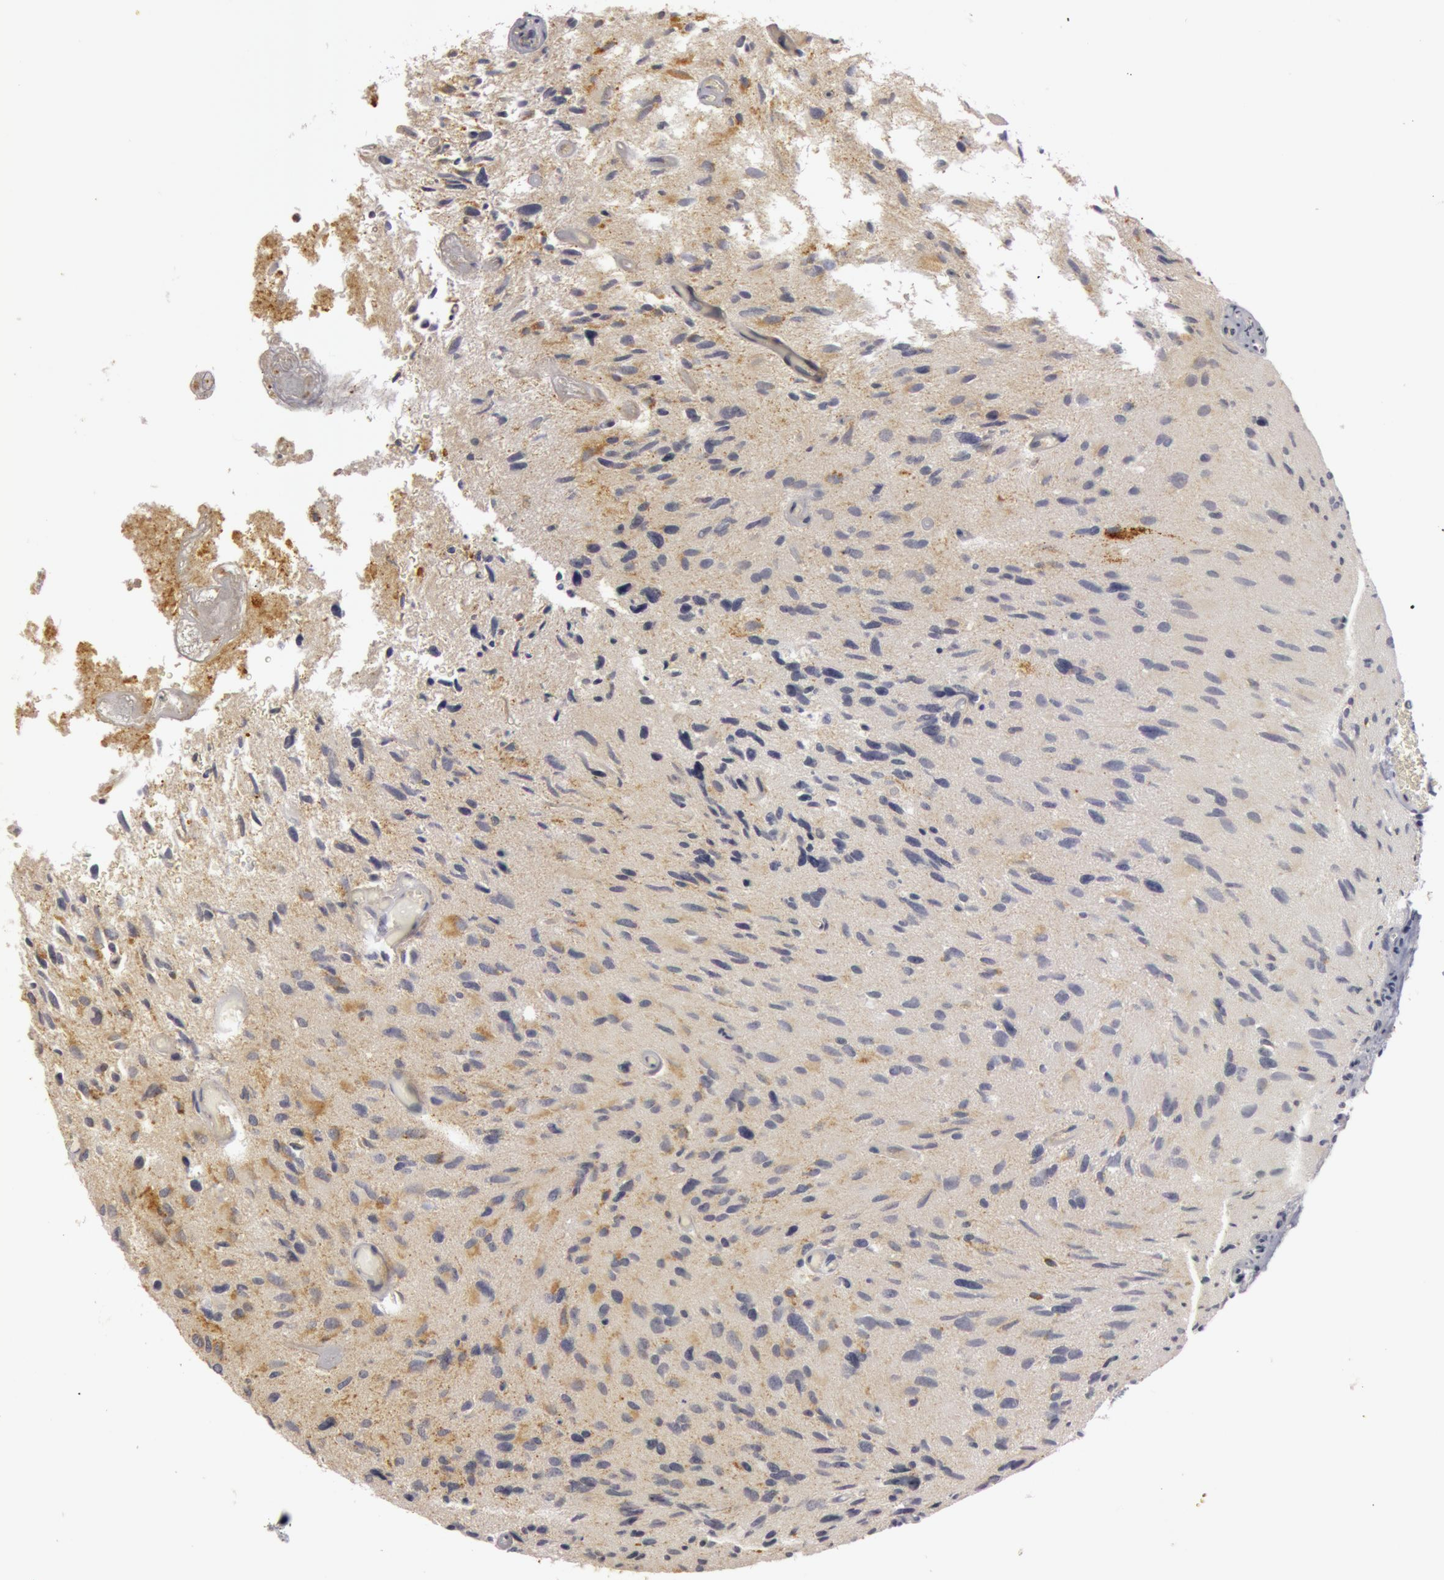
{"staining": {"intensity": "weak", "quantity": ">75%", "location": "cytoplasmic/membranous"}, "tissue": "glioma", "cell_type": "Tumor cells", "image_type": "cancer", "snomed": [{"axis": "morphology", "description": "Glioma, malignant, High grade"}, {"axis": "topography", "description": "Brain"}], "caption": "Glioma stained with immunohistochemistry (IHC) demonstrates weak cytoplasmic/membranous expression in approximately >75% of tumor cells.", "gene": "C7", "patient": {"sex": "male", "age": 69}}